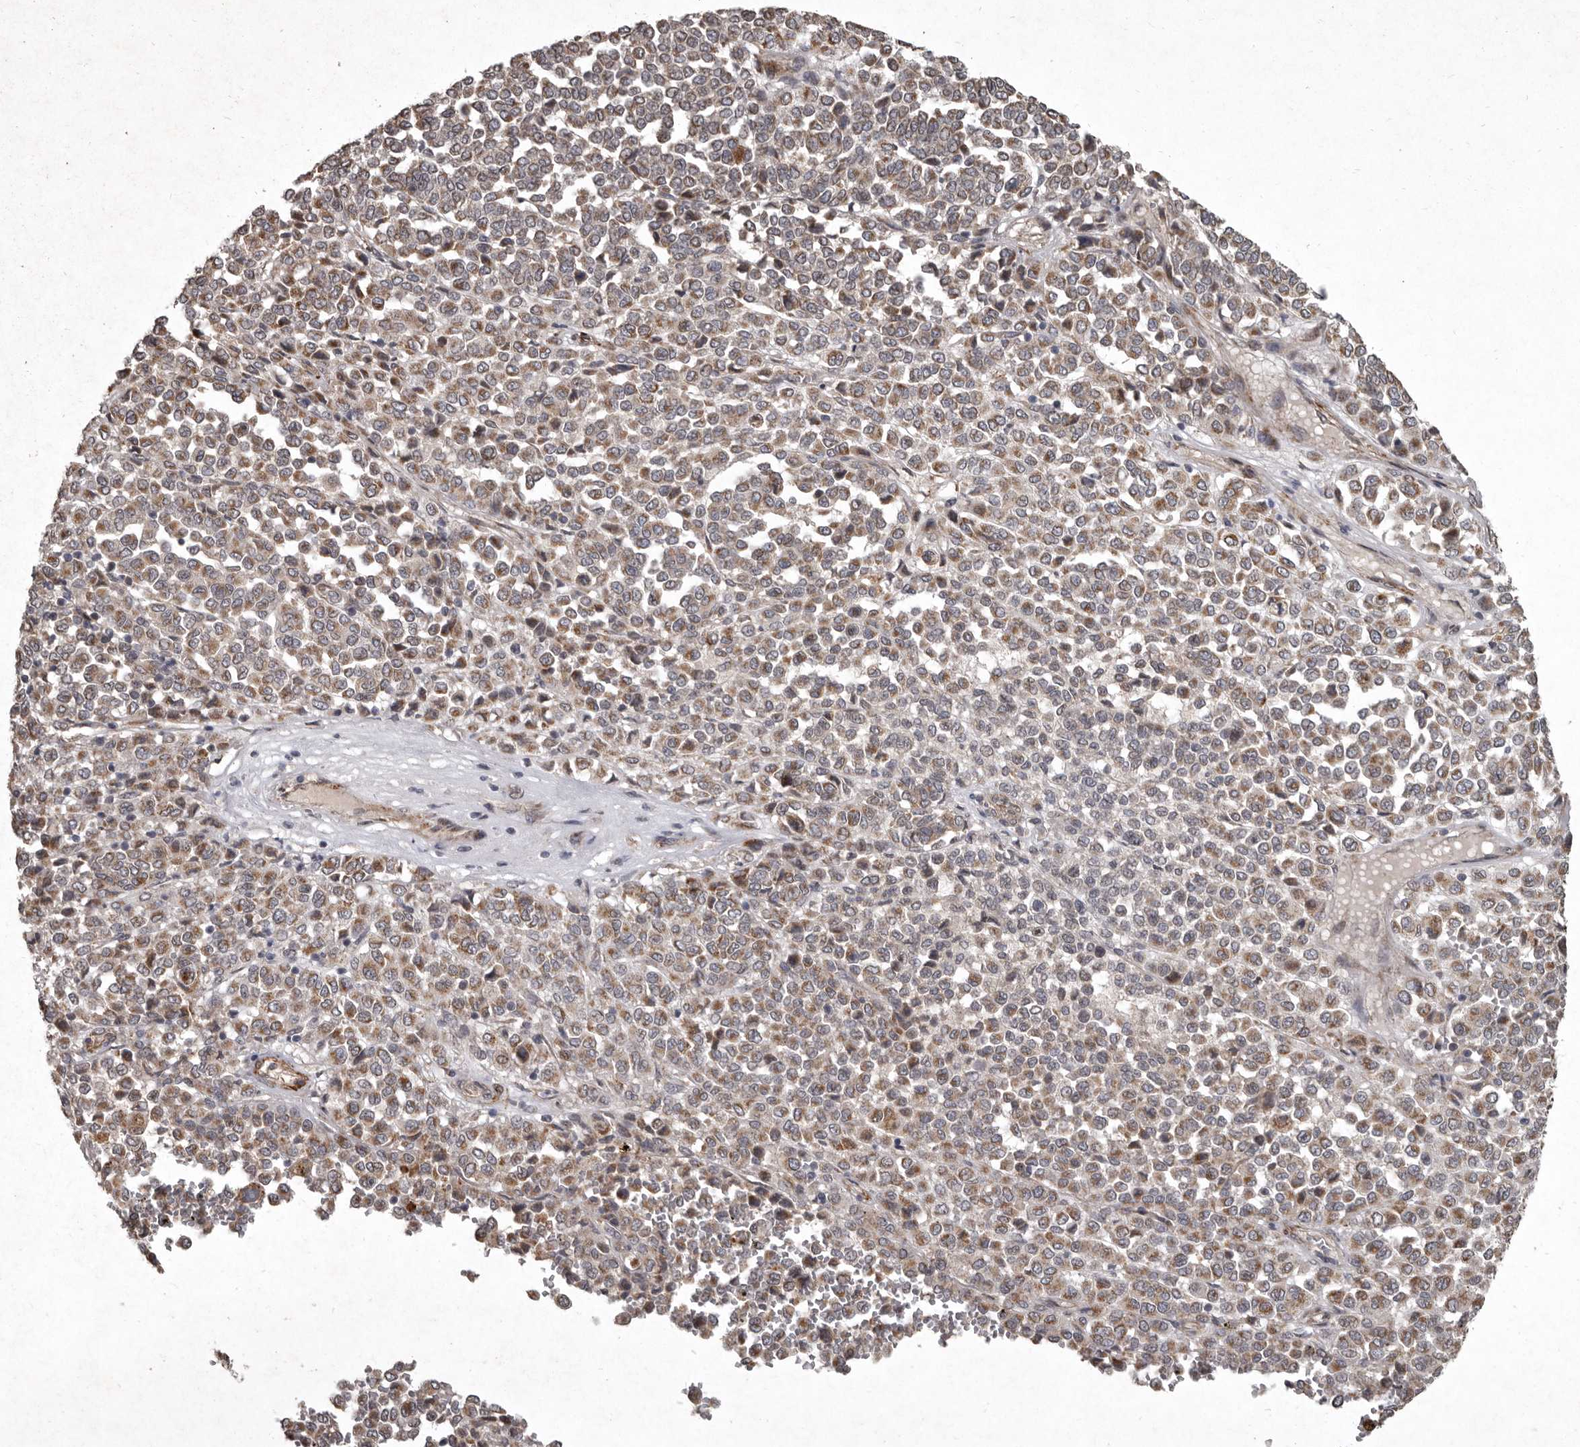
{"staining": {"intensity": "moderate", "quantity": ">75%", "location": "cytoplasmic/membranous"}, "tissue": "melanoma", "cell_type": "Tumor cells", "image_type": "cancer", "snomed": [{"axis": "morphology", "description": "Malignant melanoma, Metastatic site"}, {"axis": "topography", "description": "Pancreas"}], "caption": "Protein staining of melanoma tissue shows moderate cytoplasmic/membranous expression in about >75% of tumor cells.", "gene": "MRPS15", "patient": {"sex": "female", "age": 30}}